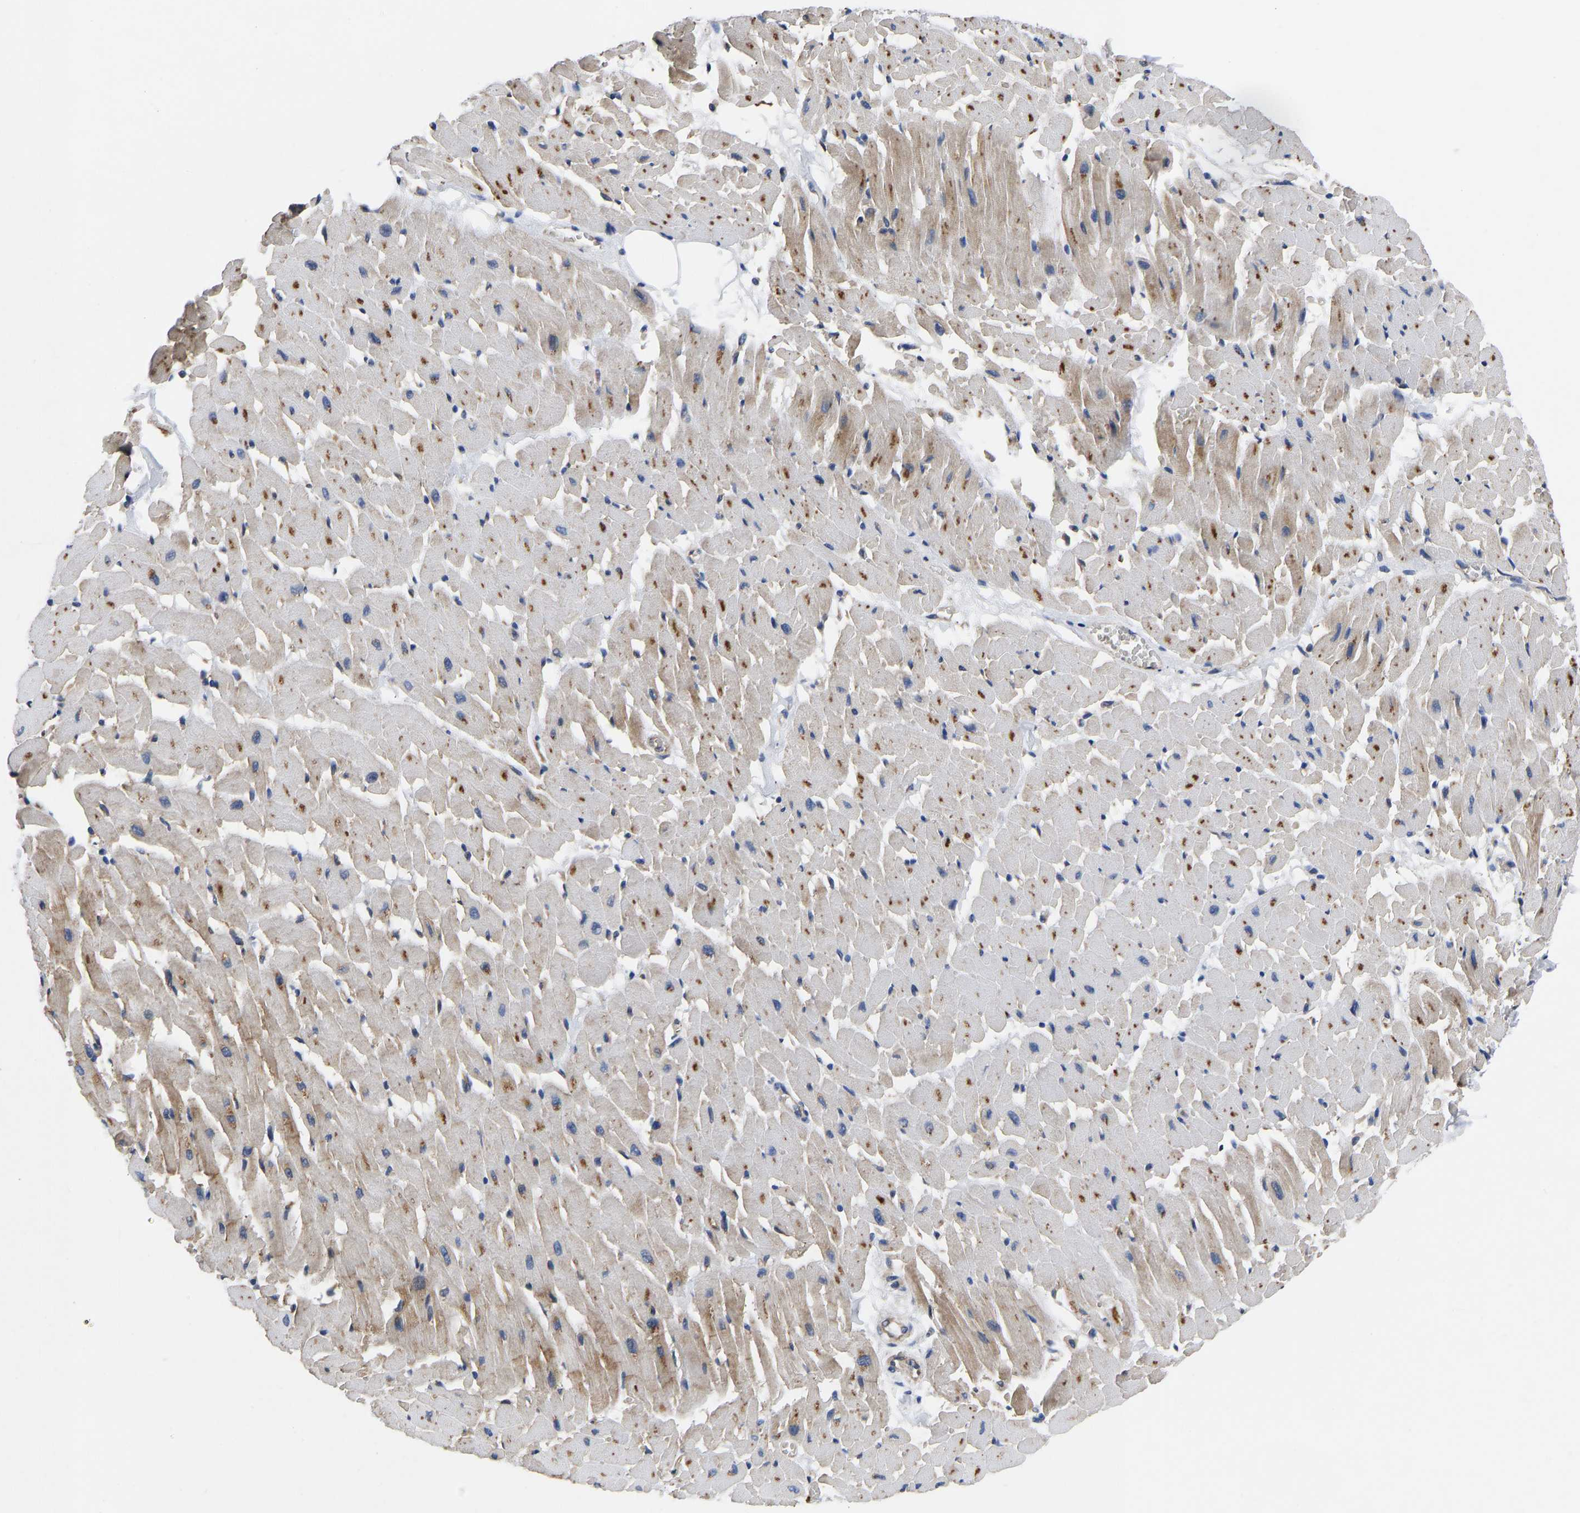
{"staining": {"intensity": "moderate", "quantity": "25%-75%", "location": "cytoplasmic/membranous"}, "tissue": "heart muscle", "cell_type": "Cardiomyocytes", "image_type": "normal", "snomed": [{"axis": "morphology", "description": "Normal tissue, NOS"}, {"axis": "topography", "description": "Heart"}], "caption": "Immunohistochemical staining of unremarkable heart muscle demonstrates 25%-75% levels of moderate cytoplasmic/membranous protein expression in approximately 25%-75% of cardiomyocytes.", "gene": "FRRS1", "patient": {"sex": "female", "age": 19}}